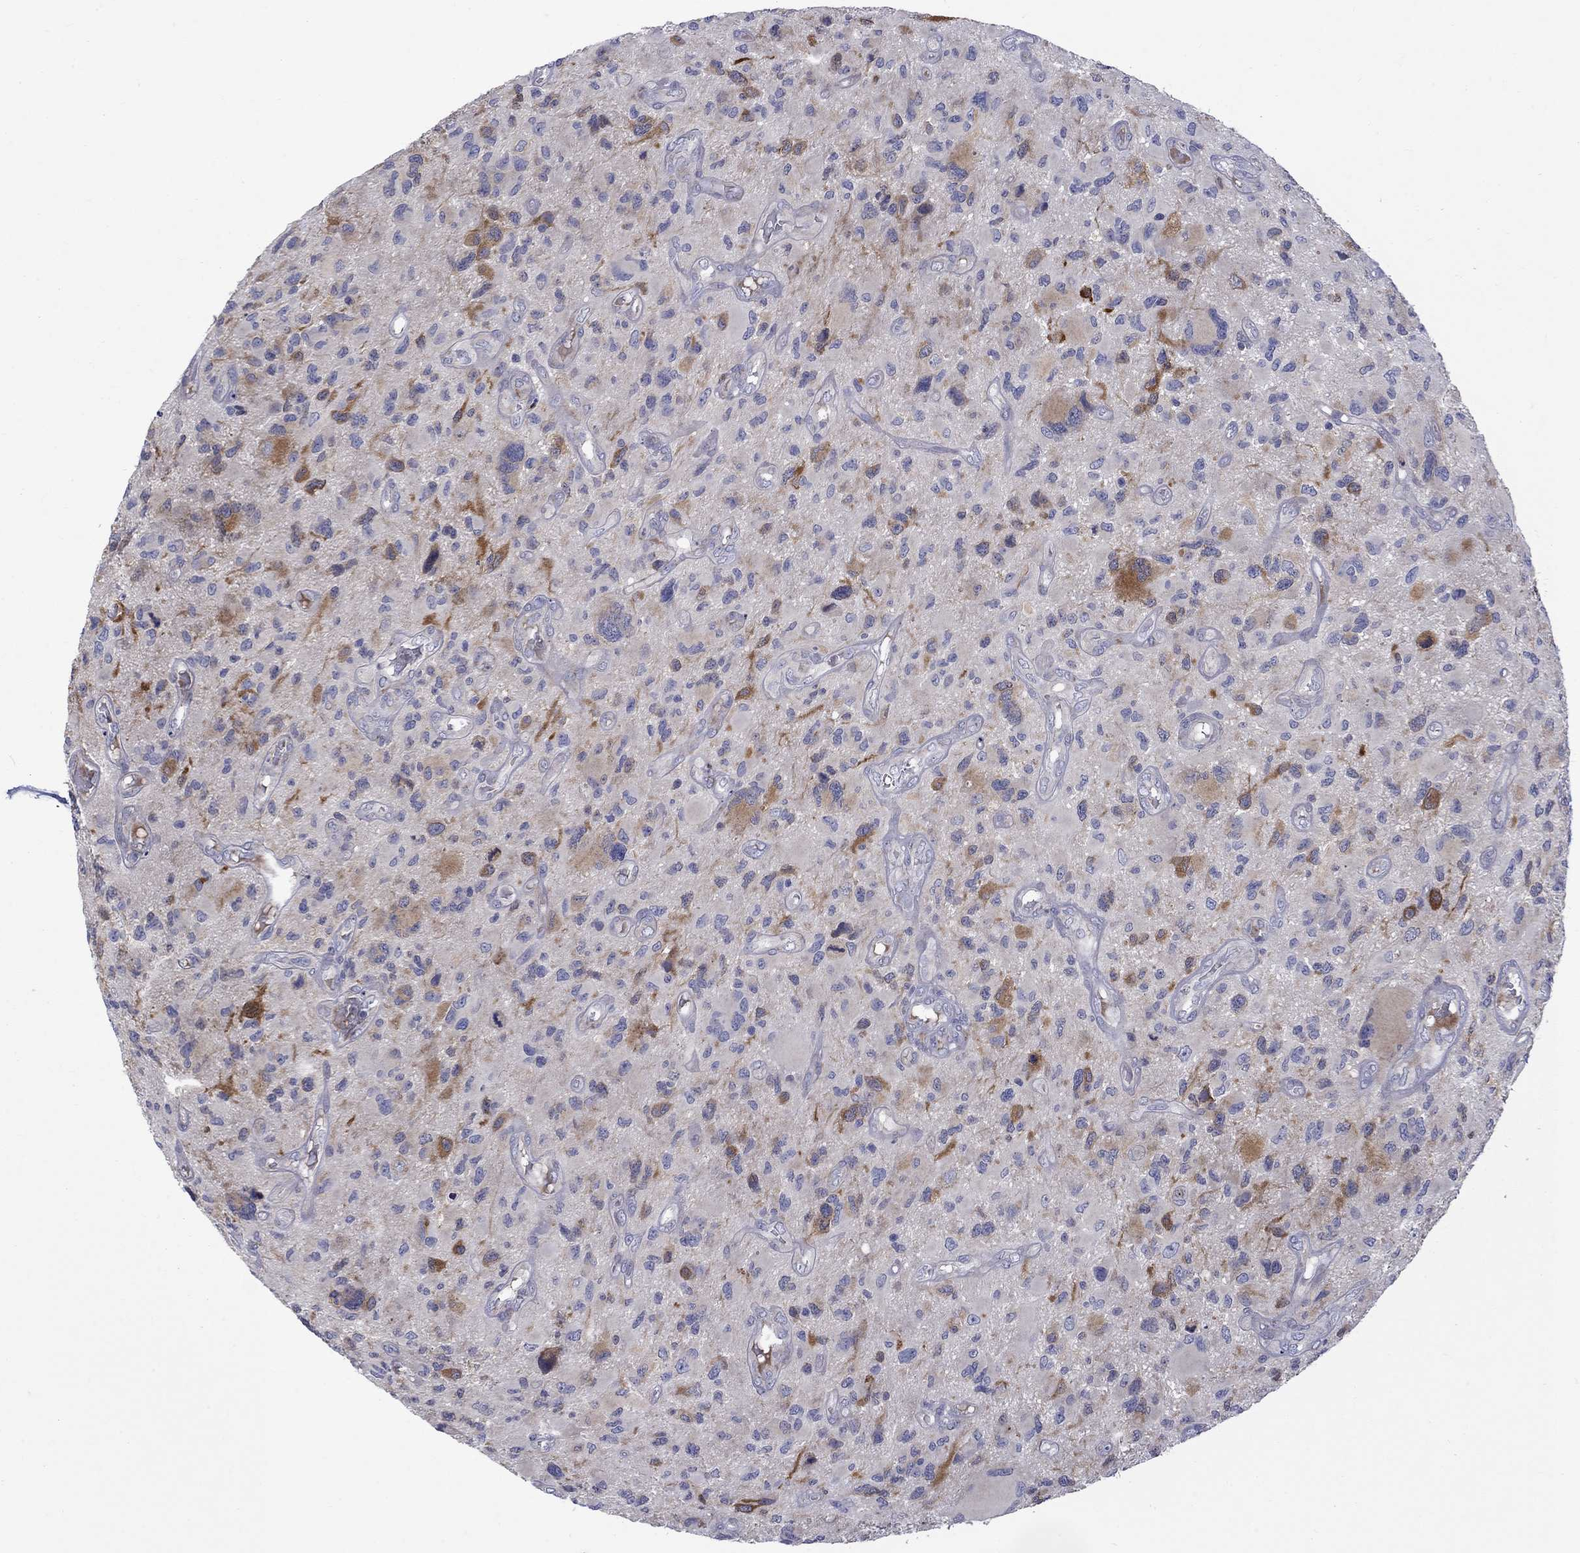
{"staining": {"intensity": "strong", "quantity": "<25%", "location": "cytoplasmic/membranous"}, "tissue": "glioma", "cell_type": "Tumor cells", "image_type": "cancer", "snomed": [{"axis": "morphology", "description": "Glioma, malignant, NOS"}, {"axis": "morphology", "description": "Glioma, malignant, High grade"}, {"axis": "topography", "description": "Brain"}], "caption": "Tumor cells reveal medium levels of strong cytoplasmic/membranous staining in approximately <25% of cells in malignant glioma.", "gene": "ASNS", "patient": {"sex": "female", "age": 71}}